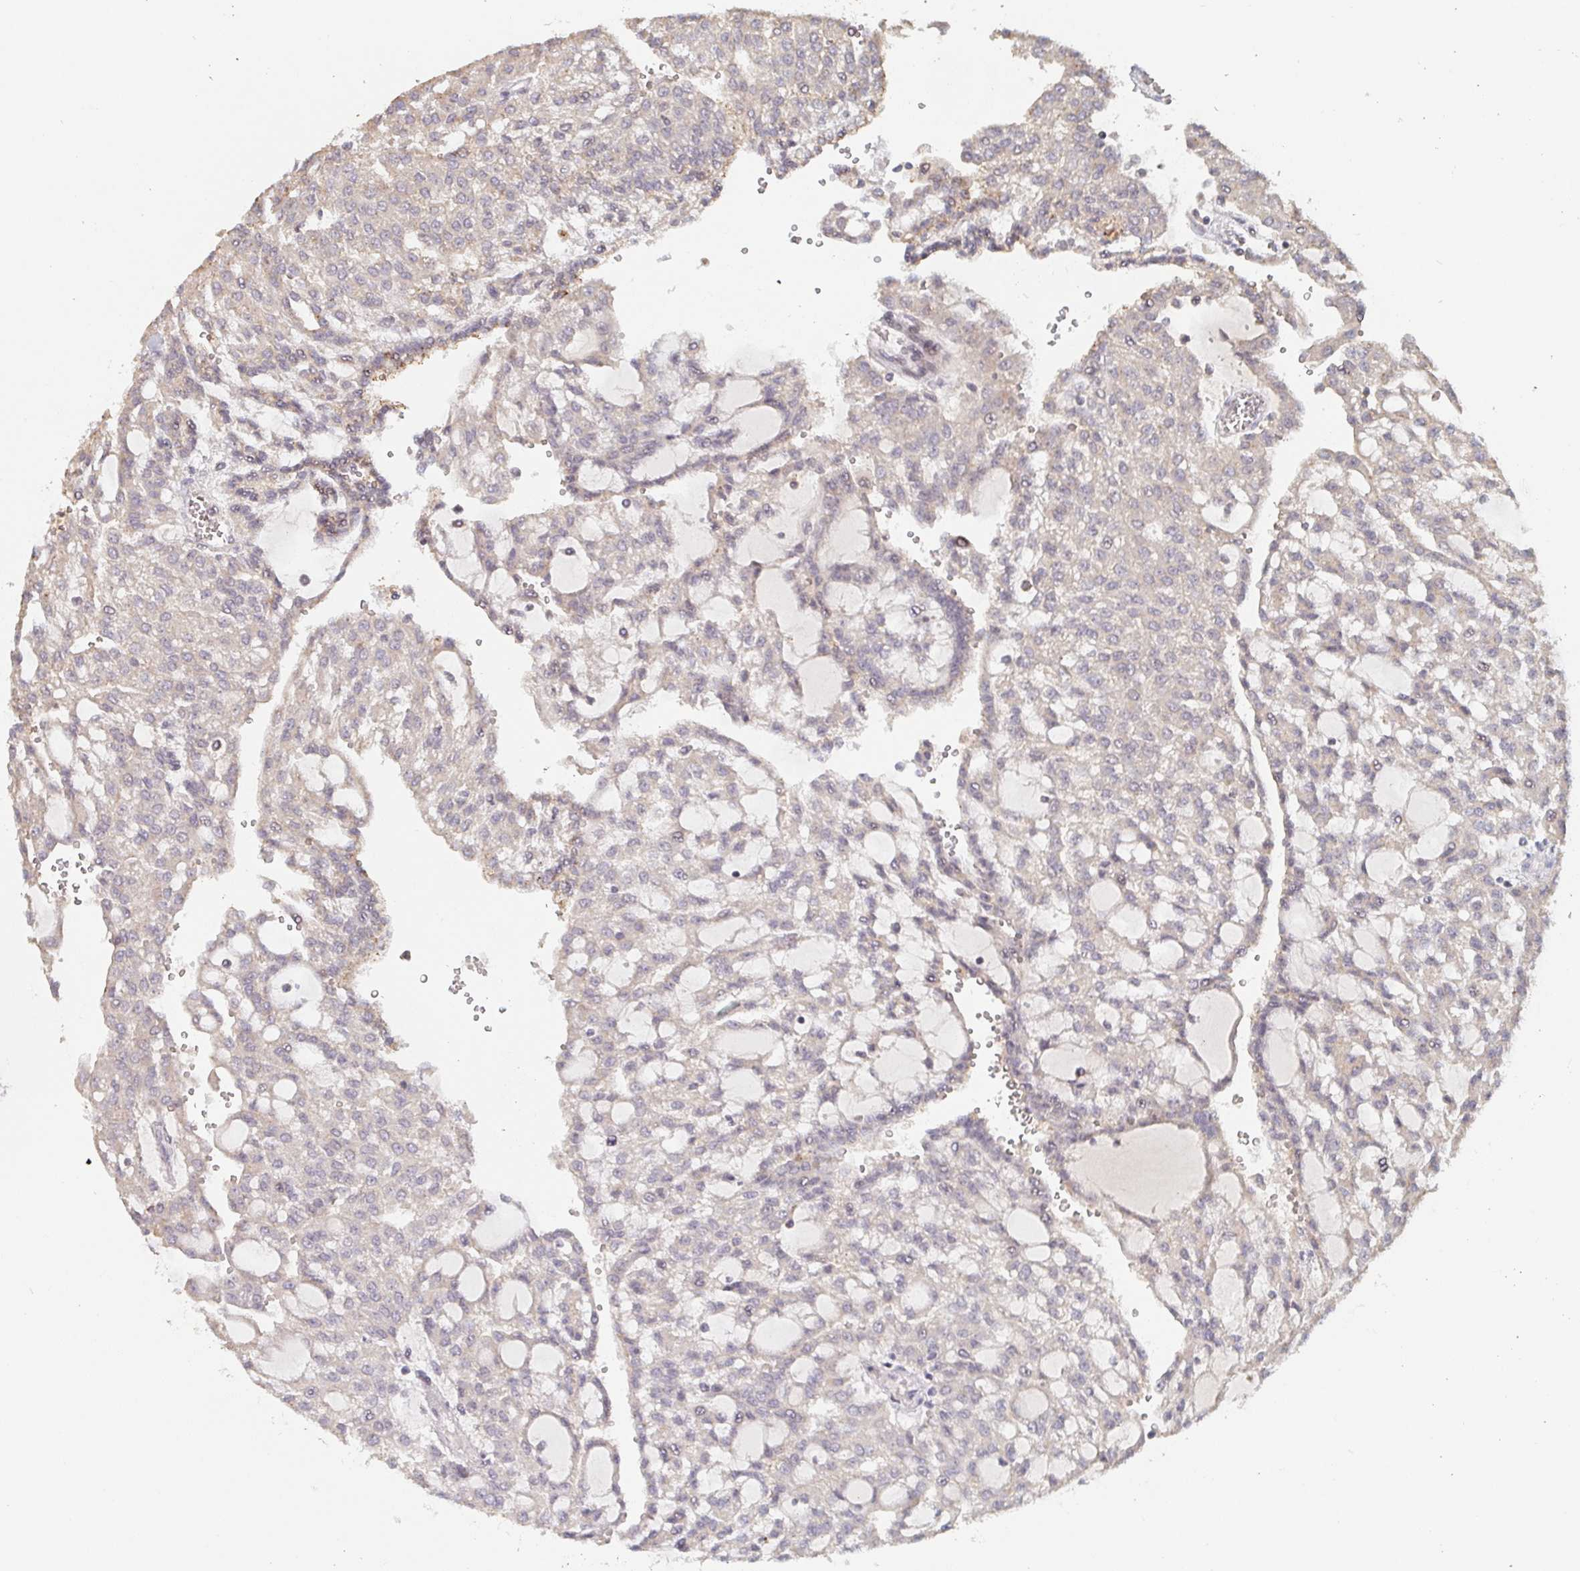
{"staining": {"intensity": "weak", "quantity": "<25%", "location": "cytoplasmic/membranous"}, "tissue": "renal cancer", "cell_type": "Tumor cells", "image_type": "cancer", "snomed": [{"axis": "morphology", "description": "Adenocarcinoma, NOS"}, {"axis": "topography", "description": "Kidney"}], "caption": "DAB (3,3'-diaminobenzidine) immunohistochemical staining of renal cancer shows no significant expression in tumor cells.", "gene": "DCST1", "patient": {"sex": "male", "age": 63}}